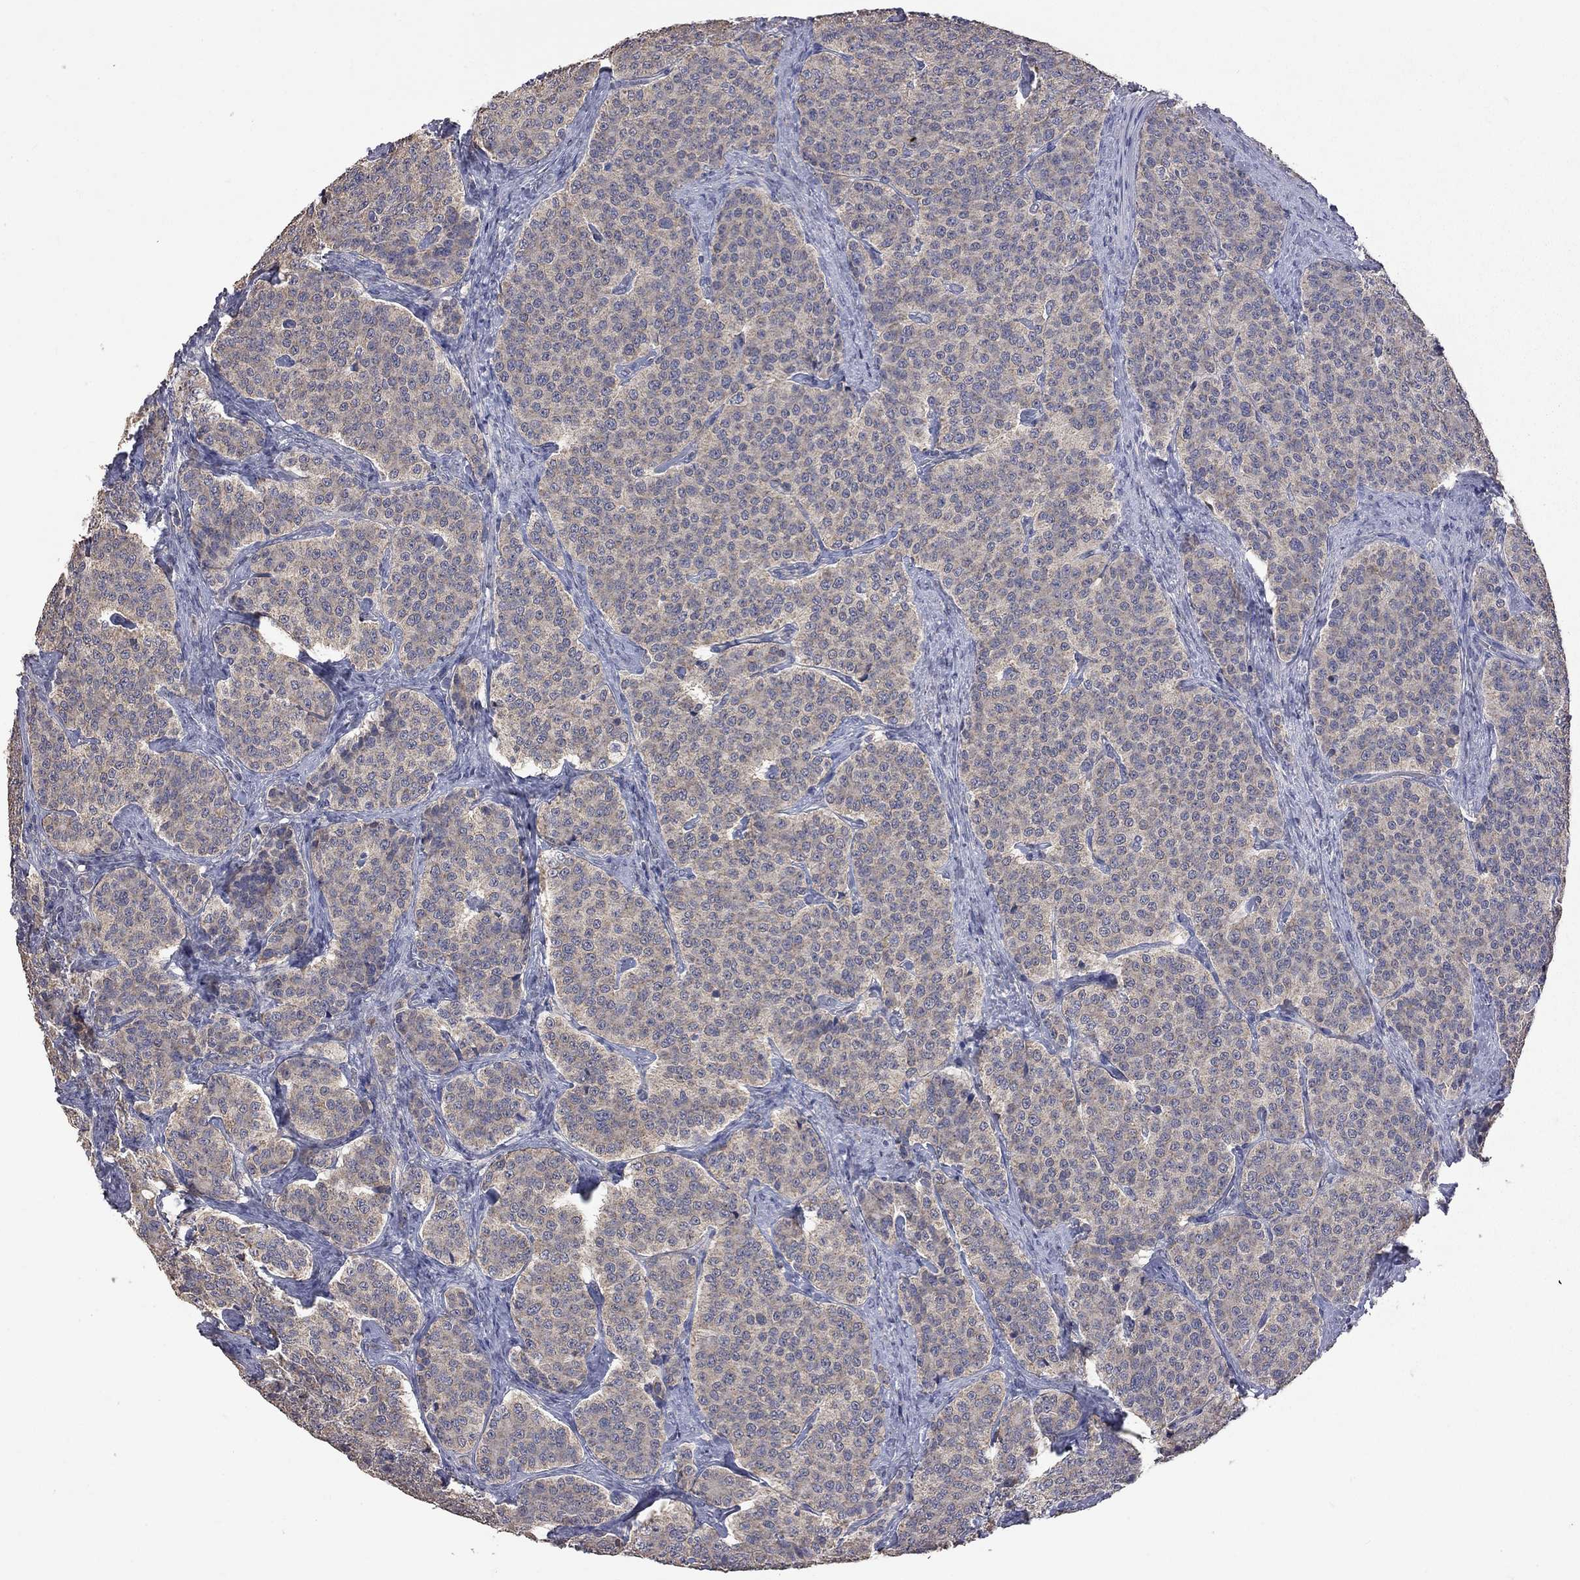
{"staining": {"intensity": "weak", "quantity": ">75%", "location": "cytoplasmic/membranous"}, "tissue": "carcinoid", "cell_type": "Tumor cells", "image_type": "cancer", "snomed": [{"axis": "morphology", "description": "Carcinoid, malignant, NOS"}, {"axis": "topography", "description": "Small intestine"}], "caption": "Carcinoid (malignant) tissue exhibits weak cytoplasmic/membranous staining in about >75% of tumor cells", "gene": "HTR6", "patient": {"sex": "female", "age": 58}}